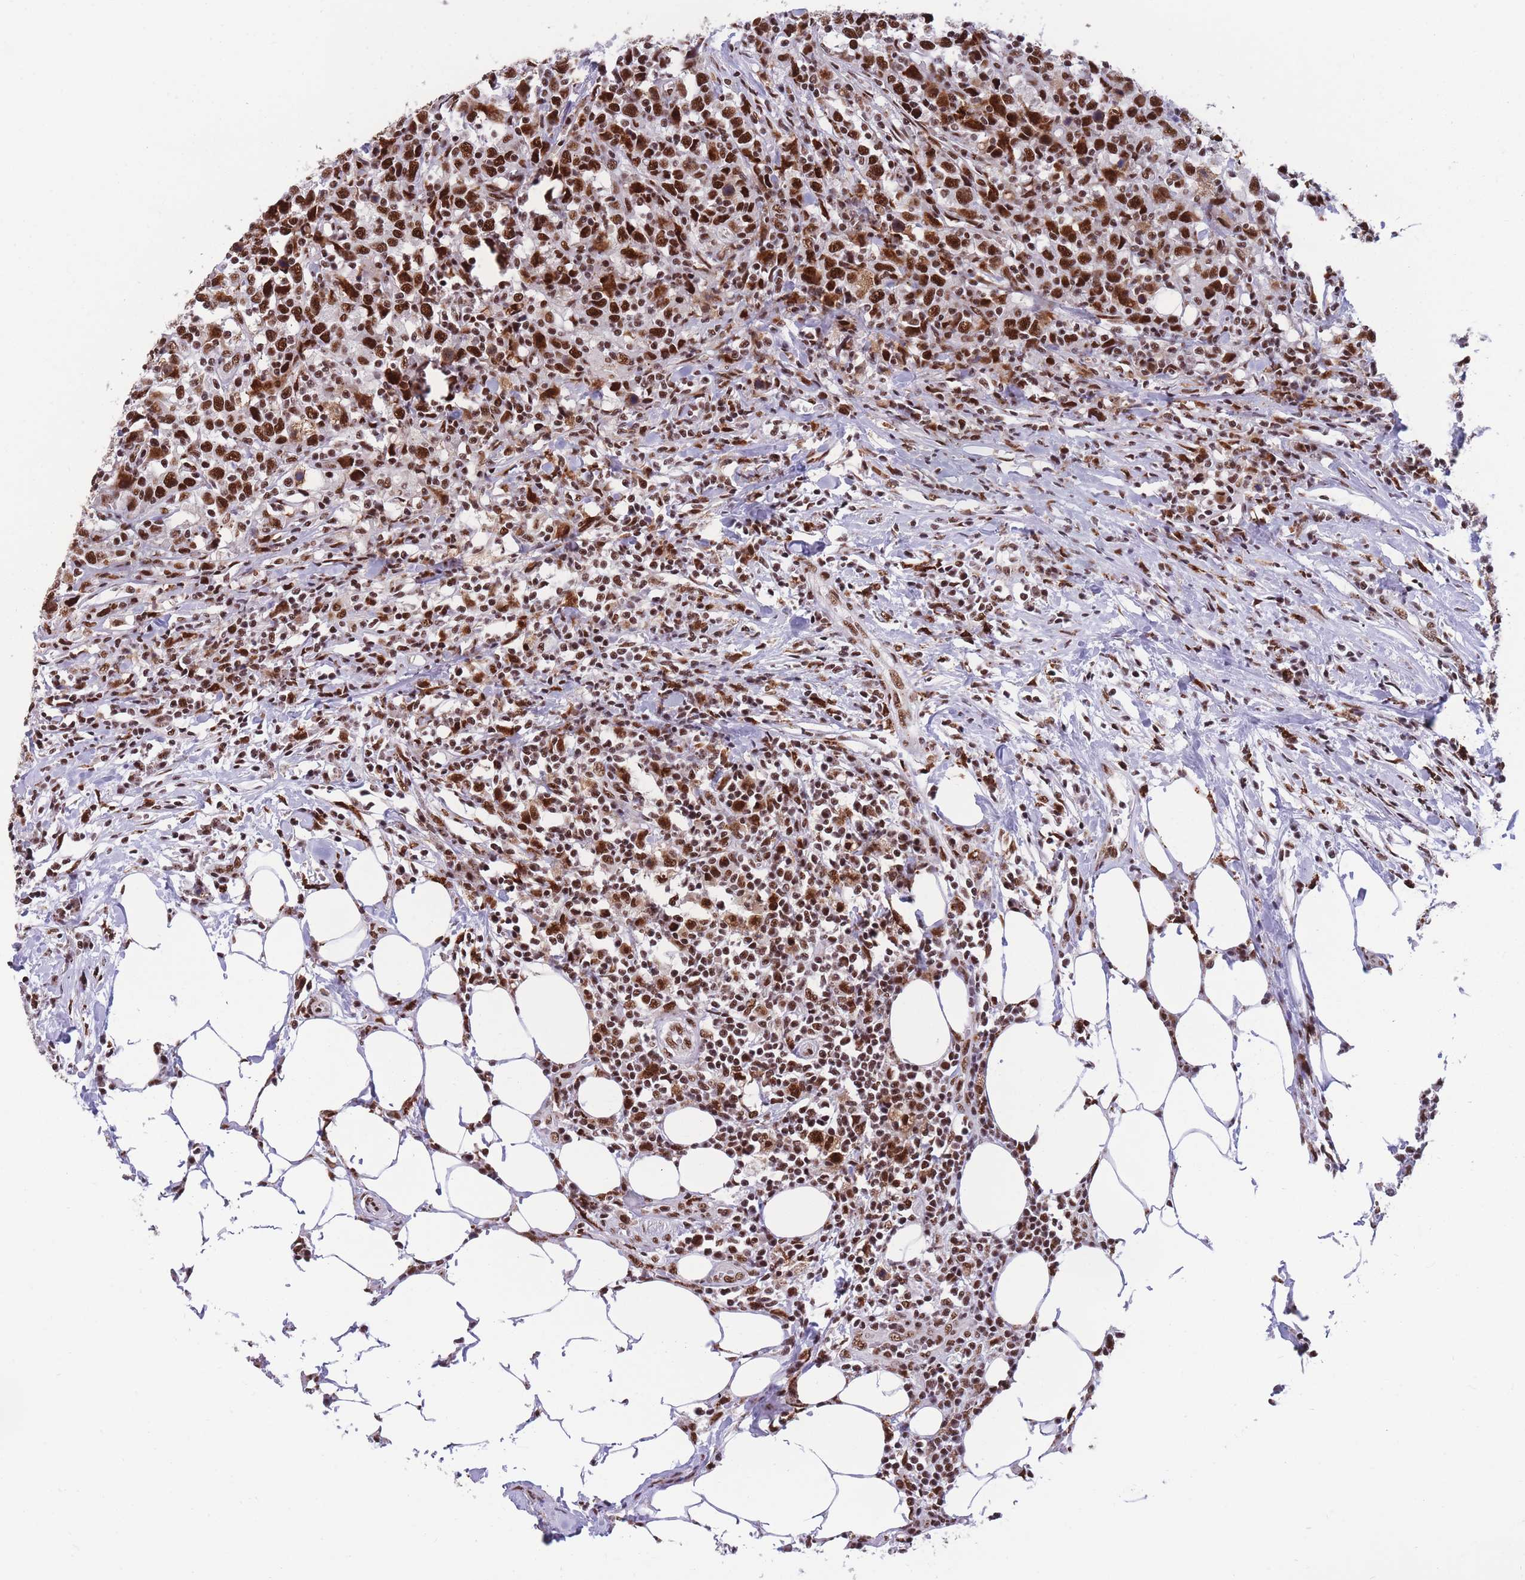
{"staining": {"intensity": "strong", "quantity": ">75%", "location": "cytoplasmic/membranous,nuclear"}, "tissue": "urothelial cancer", "cell_type": "Tumor cells", "image_type": "cancer", "snomed": [{"axis": "morphology", "description": "Urothelial carcinoma, High grade"}, {"axis": "topography", "description": "Urinary bladder"}], "caption": "A brown stain shows strong cytoplasmic/membranous and nuclear positivity of a protein in high-grade urothelial carcinoma tumor cells.", "gene": "PRPF19", "patient": {"sex": "male", "age": 61}}